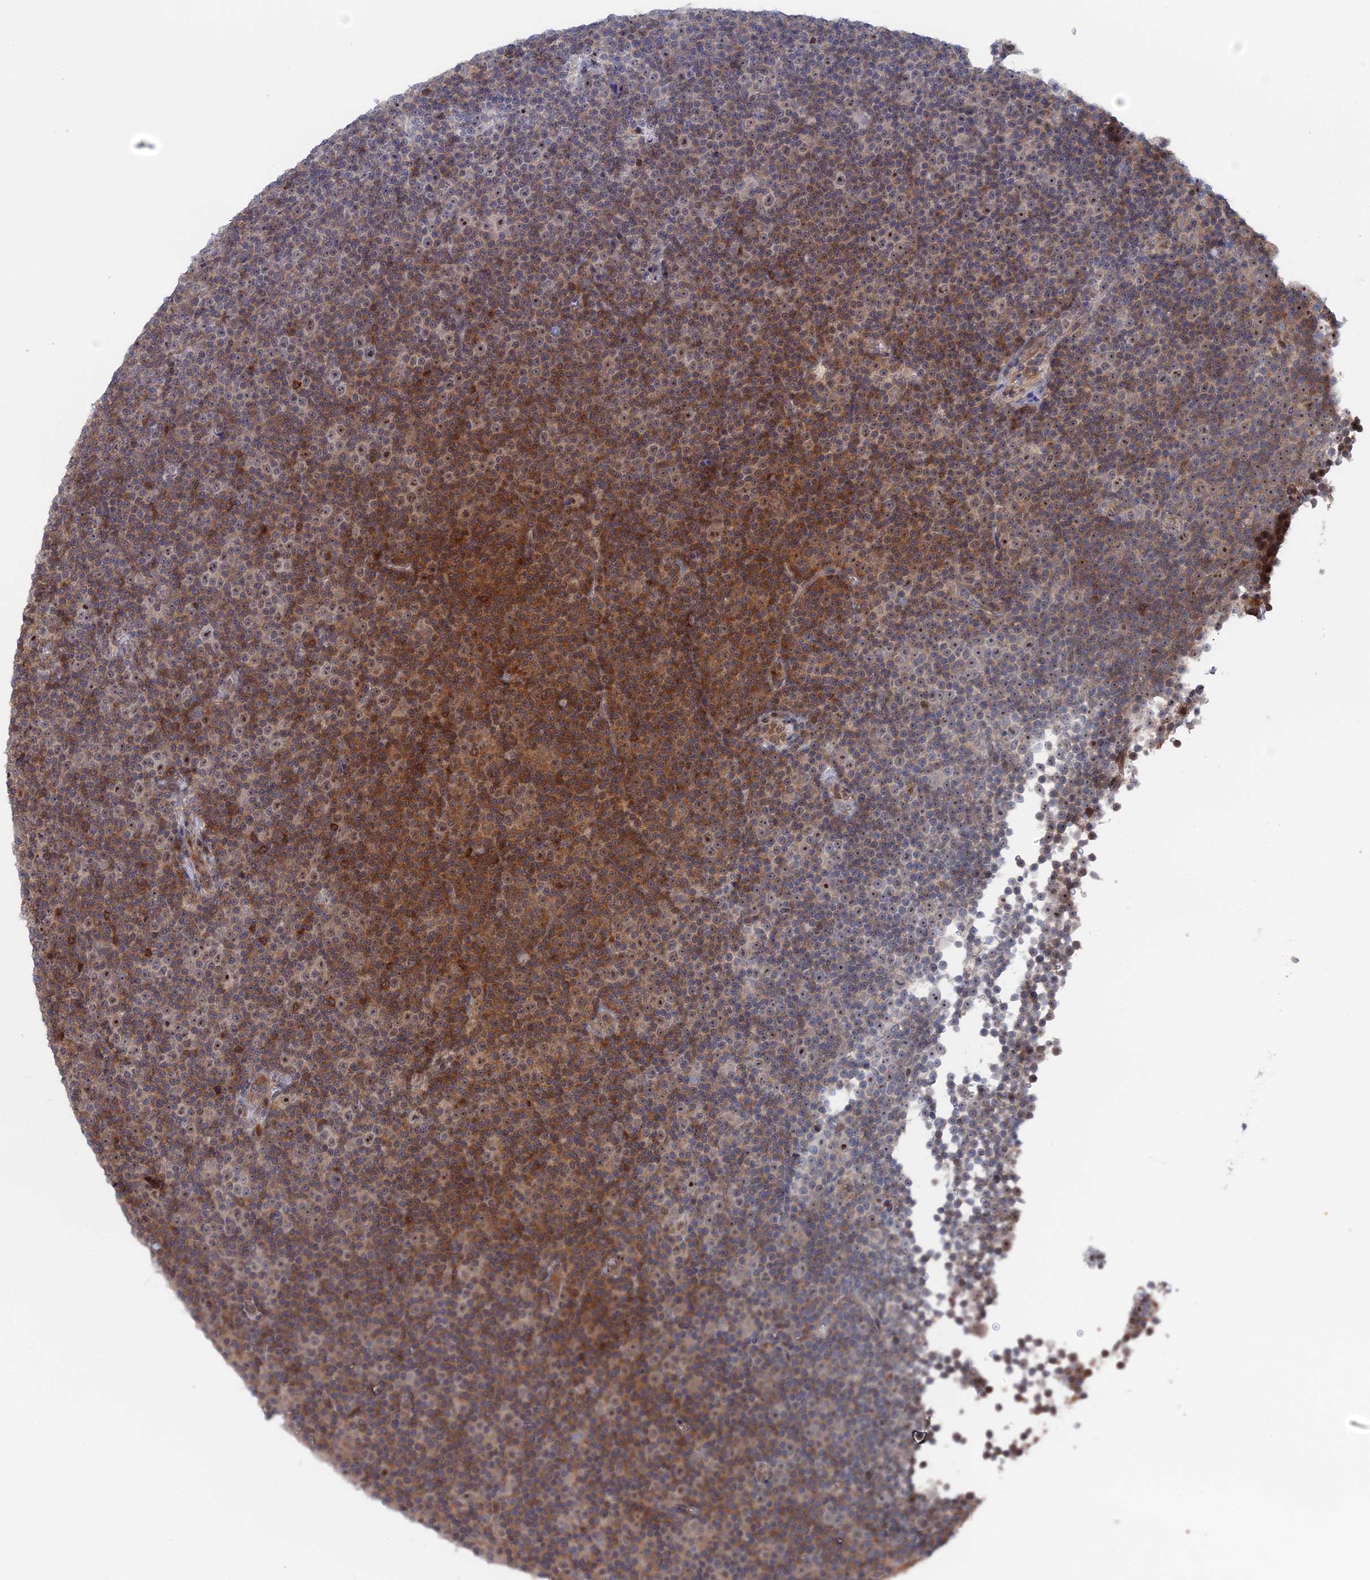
{"staining": {"intensity": "moderate", "quantity": "25%-75%", "location": "cytoplasmic/membranous"}, "tissue": "lymphoma", "cell_type": "Tumor cells", "image_type": "cancer", "snomed": [{"axis": "morphology", "description": "Malignant lymphoma, non-Hodgkin's type, Low grade"}, {"axis": "topography", "description": "Lymph node"}], "caption": "The immunohistochemical stain highlights moderate cytoplasmic/membranous expression in tumor cells of low-grade malignant lymphoma, non-Hodgkin's type tissue. (DAB IHC with brightfield microscopy, high magnification).", "gene": "IL7", "patient": {"sex": "female", "age": 67}}